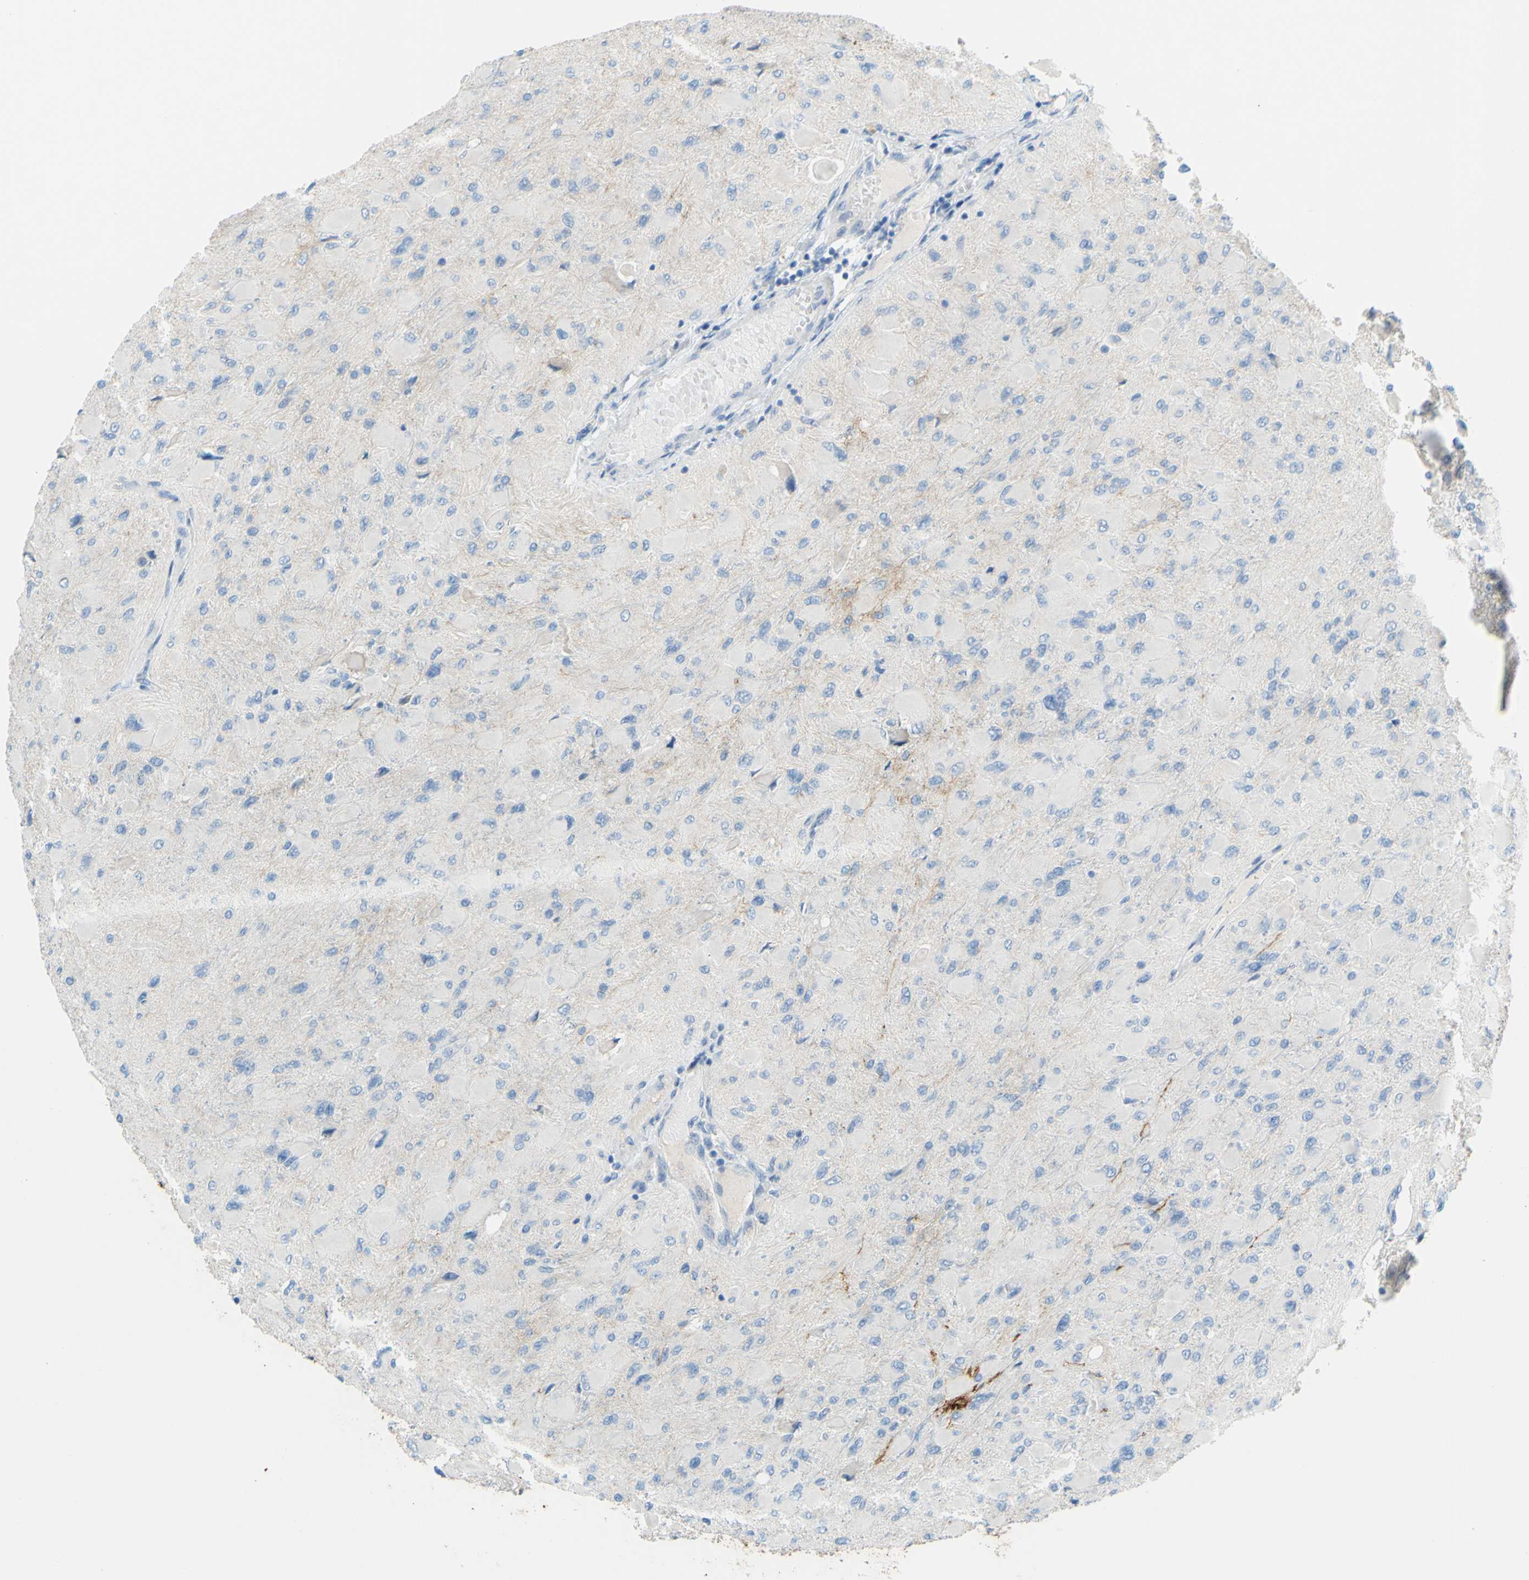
{"staining": {"intensity": "negative", "quantity": "none", "location": "none"}, "tissue": "glioma", "cell_type": "Tumor cells", "image_type": "cancer", "snomed": [{"axis": "morphology", "description": "Glioma, malignant, High grade"}, {"axis": "topography", "description": "Cerebral cortex"}], "caption": "Tumor cells are negative for brown protein staining in glioma.", "gene": "SLC1A2", "patient": {"sex": "female", "age": 36}}